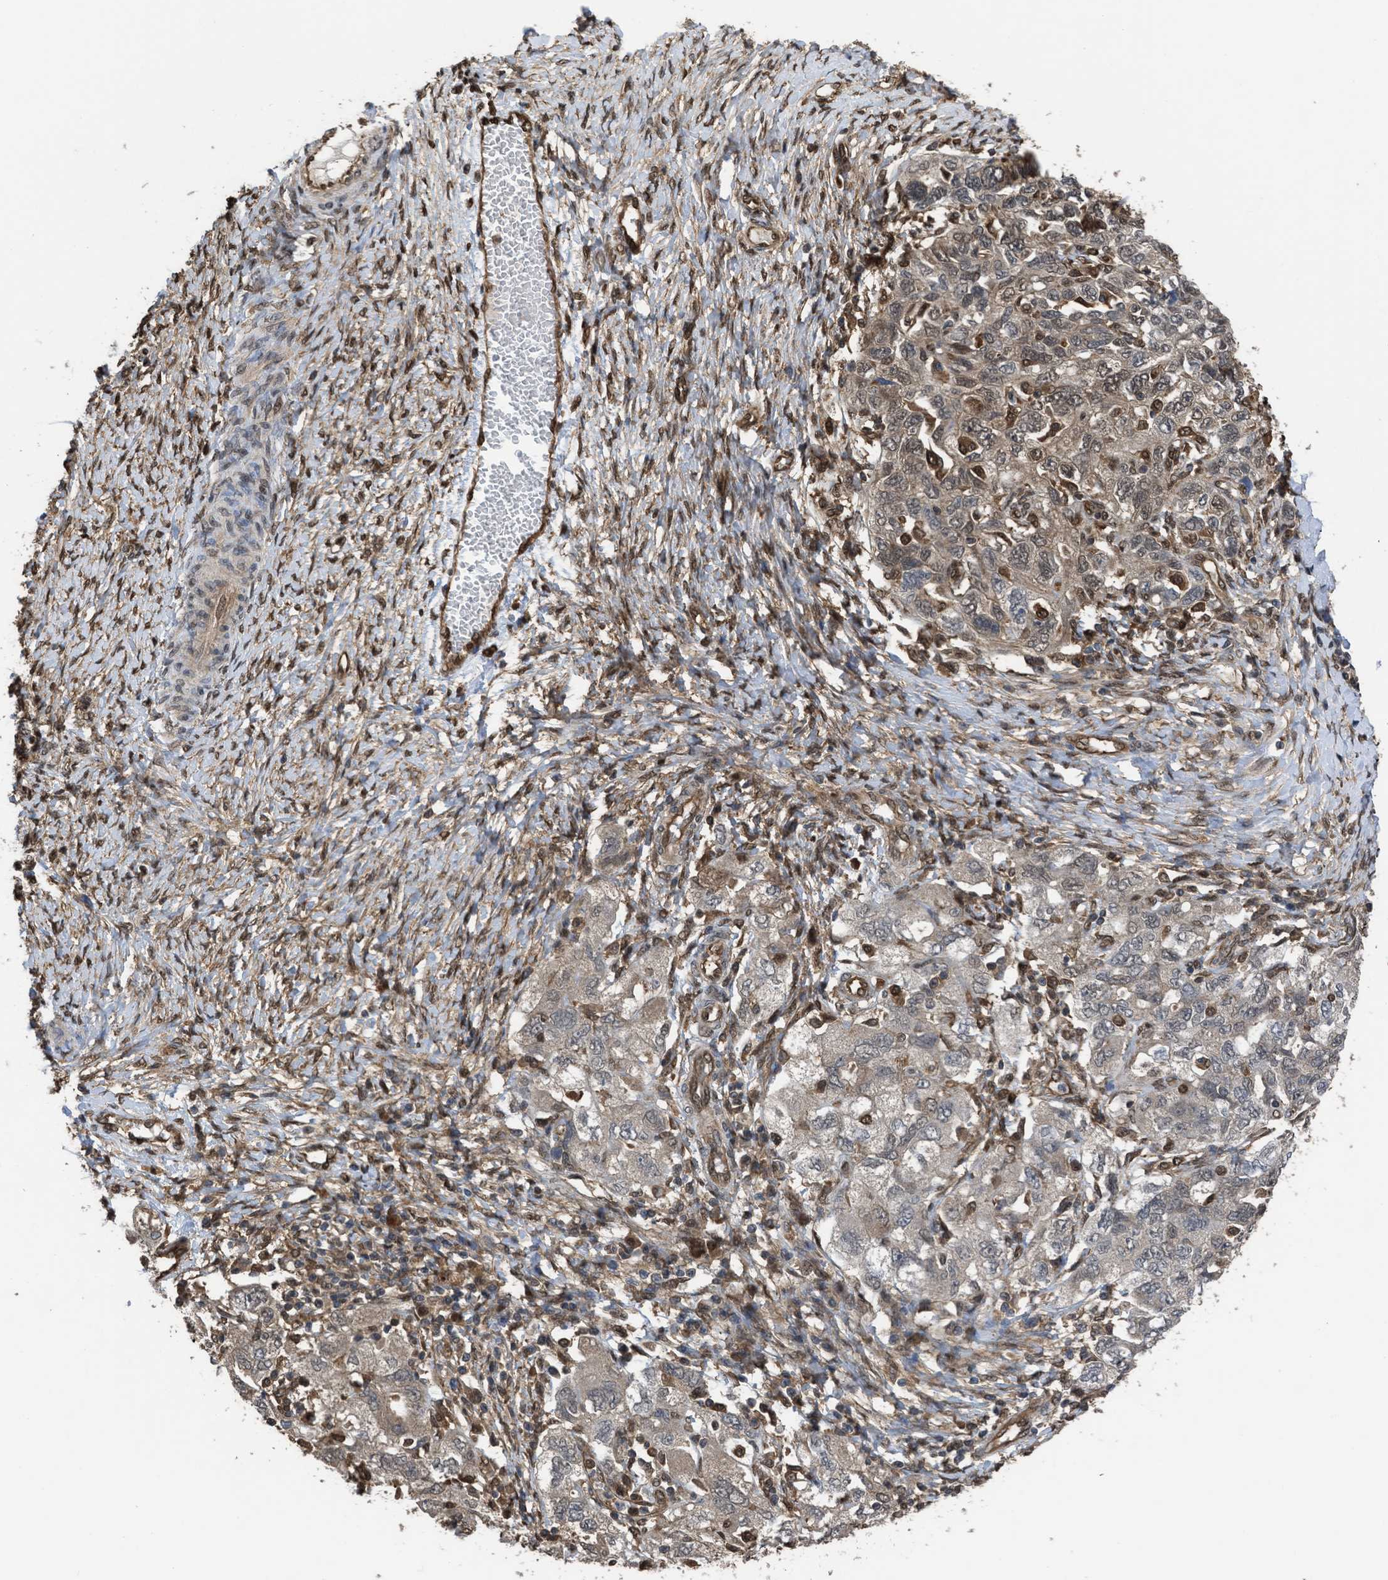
{"staining": {"intensity": "weak", "quantity": "<25%", "location": "cytoplasmic/membranous,nuclear"}, "tissue": "ovarian cancer", "cell_type": "Tumor cells", "image_type": "cancer", "snomed": [{"axis": "morphology", "description": "Carcinoma, NOS"}, {"axis": "morphology", "description": "Cystadenocarcinoma, serous, NOS"}, {"axis": "topography", "description": "Ovary"}], "caption": "Immunohistochemistry histopathology image of neoplastic tissue: ovarian cancer (carcinoma) stained with DAB shows no significant protein positivity in tumor cells.", "gene": "YWHAG", "patient": {"sex": "female", "age": 69}}